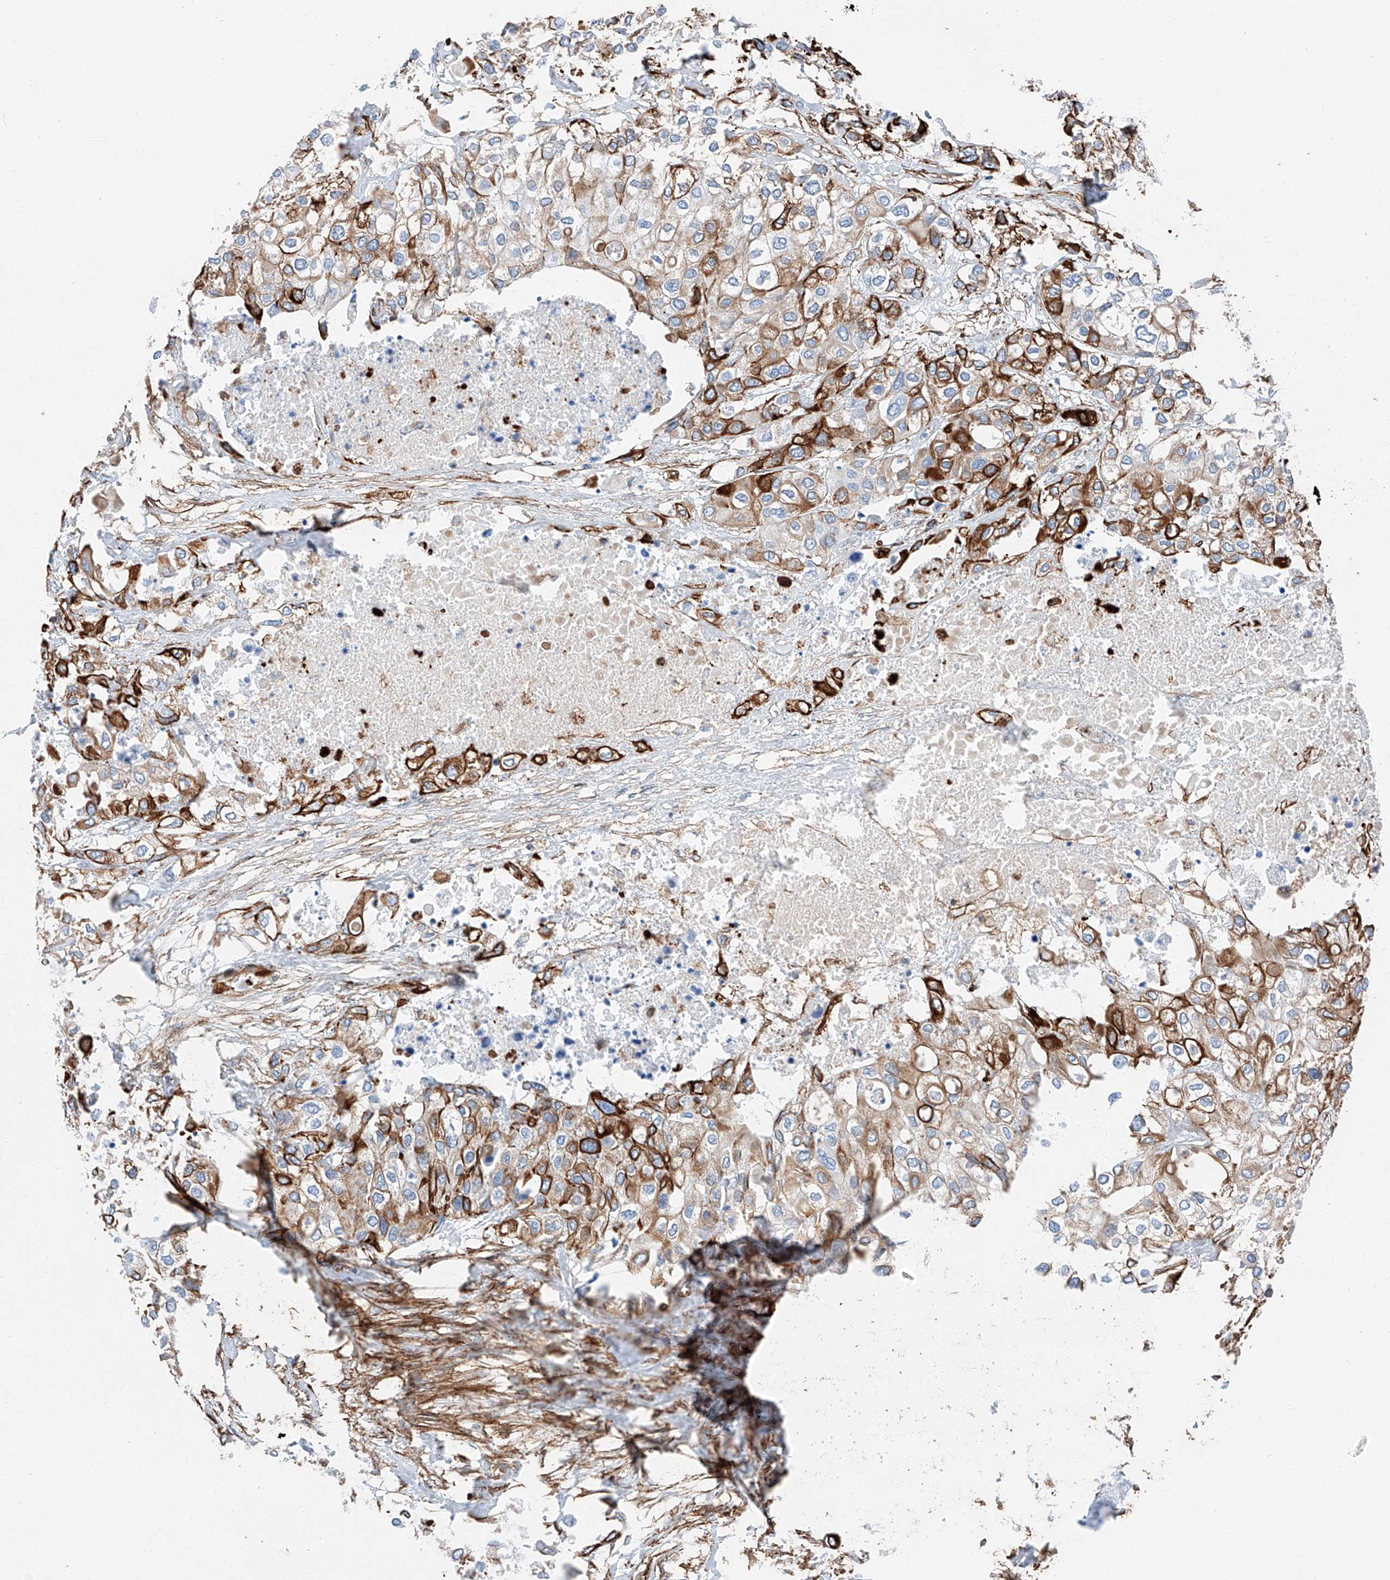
{"staining": {"intensity": "strong", "quantity": "25%-75%", "location": "cytoplasmic/membranous"}, "tissue": "urothelial cancer", "cell_type": "Tumor cells", "image_type": "cancer", "snomed": [{"axis": "morphology", "description": "Urothelial carcinoma, High grade"}, {"axis": "topography", "description": "Urinary bladder"}], "caption": "Immunohistochemistry of high-grade urothelial carcinoma shows high levels of strong cytoplasmic/membranous staining in approximately 25%-75% of tumor cells.", "gene": "ZNF804A", "patient": {"sex": "male", "age": 64}}